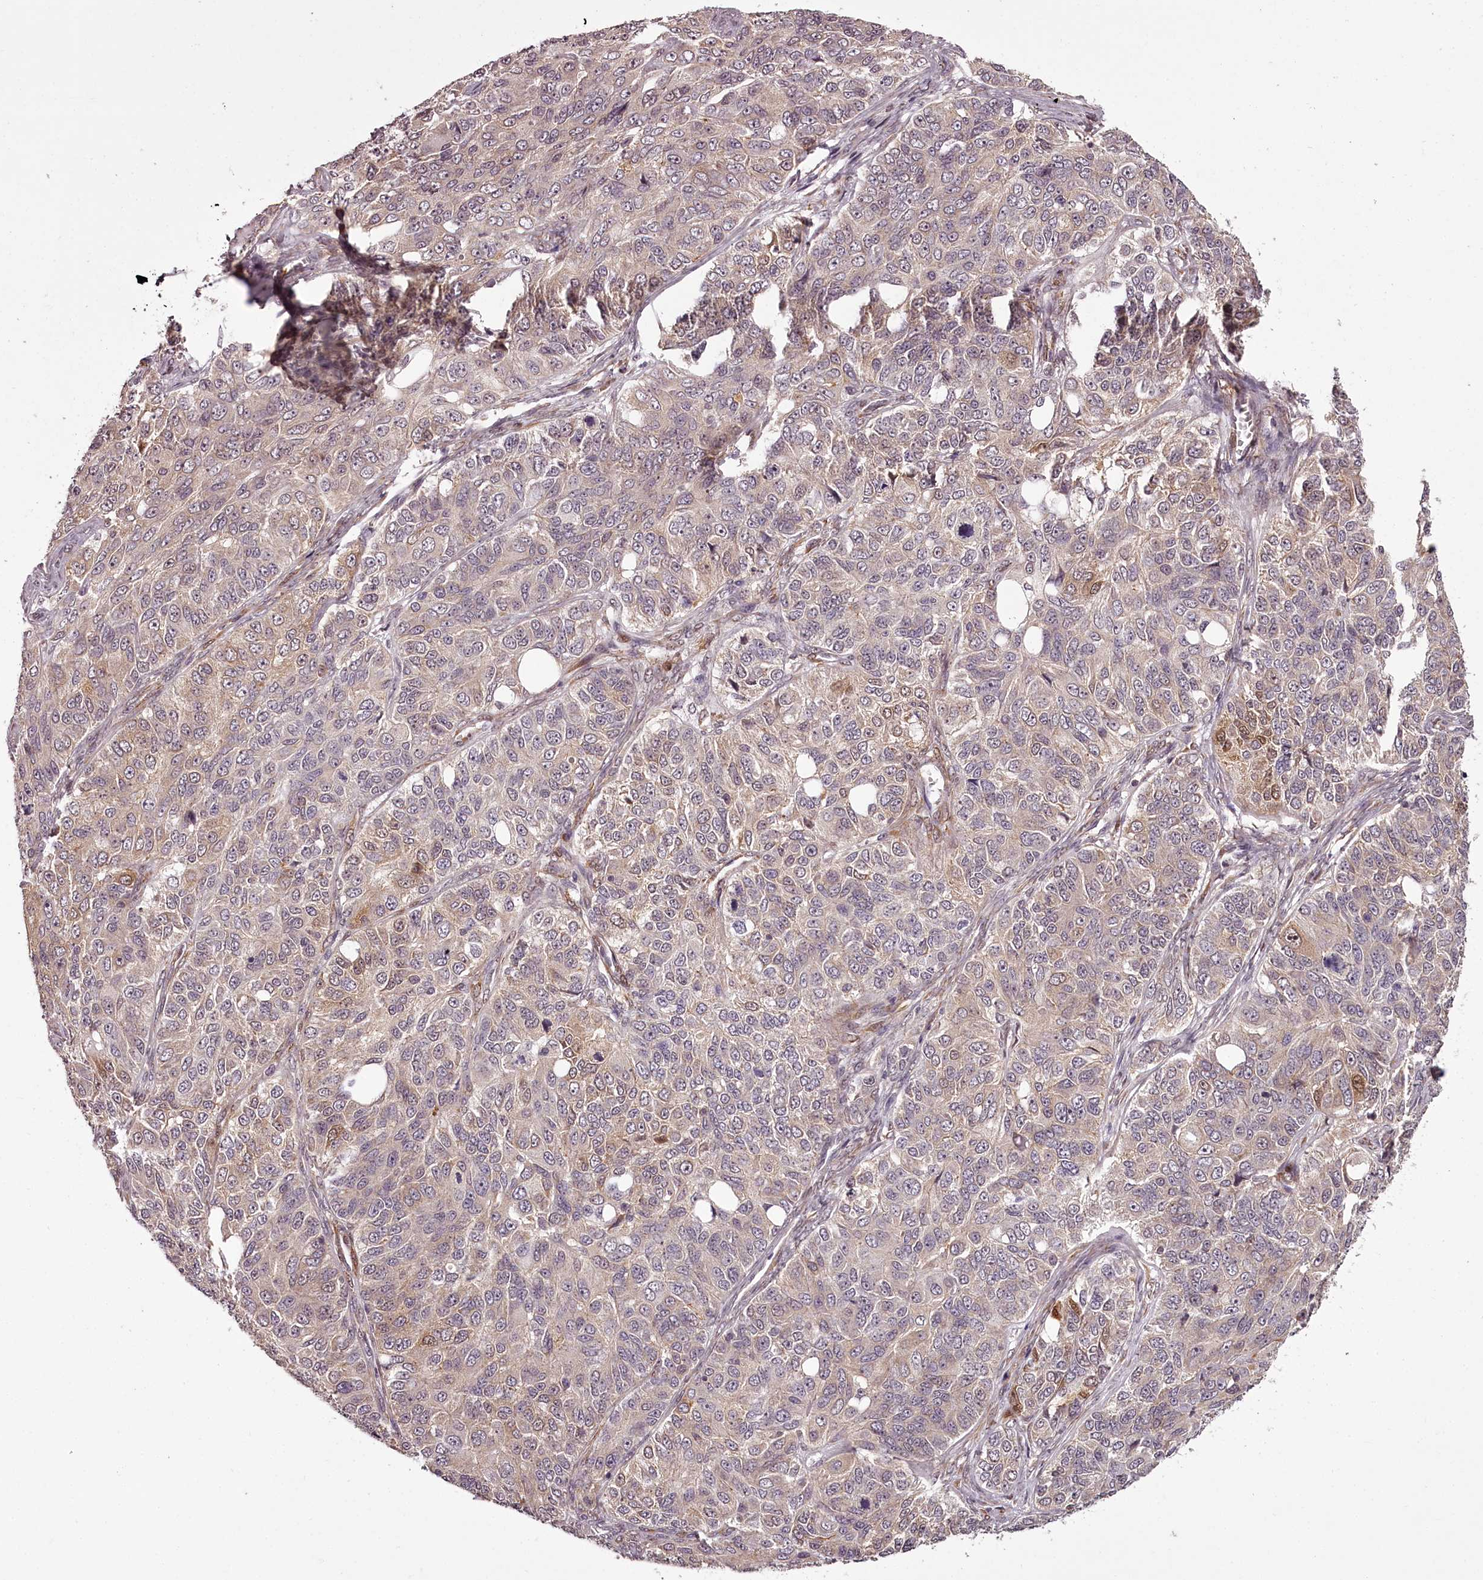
{"staining": {"intensity": "moderate", "quantity": "<25%", "location": "cytoplasmic/membranous,nuclear"}, "tissue": "ovarian cancer", "cell_type": "Tumor cells", "image_type": "cancer", "snomed": [{"axis": "morphology", "description": "Carcinoma, endometroid"}, {"axis": "topography", "description": "Ovary"}], "caption": "This micrograph demonstrates immunohistochemistry staining of human ovarian cancer, with low moderate cytoplasmic/membranous and nuclear positivity in approximately <25% of tumor cells.", "gene": "CCDC92", "patient": {"sex": "female", "age": 51}}